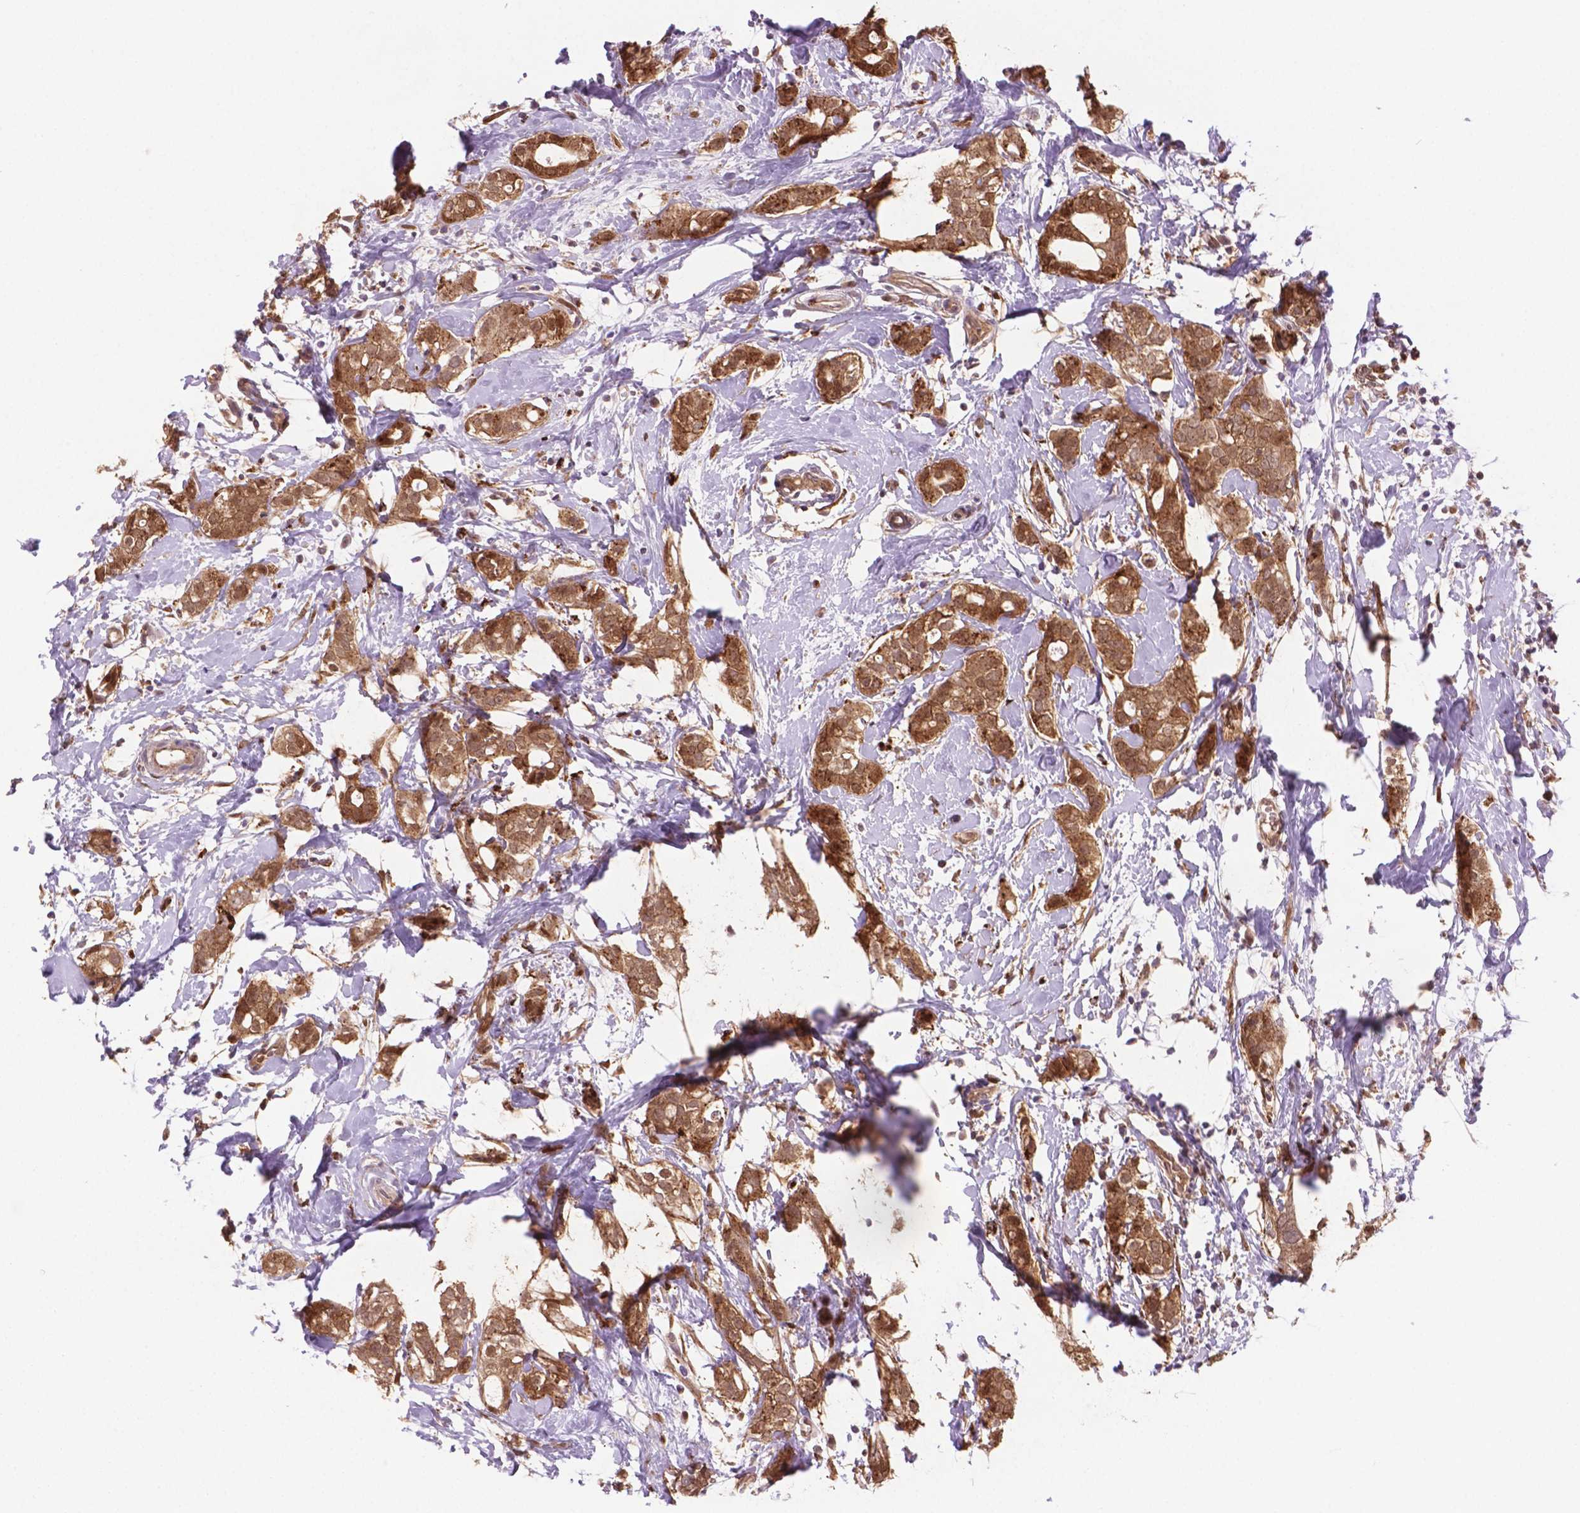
{"staining": {"intensity": "weak", "quantity": ">75%", "location": "cytoplasmic/membranous,nuclear"}, "tissue": "breast cancer", "cell_type": "Tumor cells", "image_type": "cancer", "snomed": [{"axis": "morphology", "description": "Duct carcinoma"}, {"axis": "topography", "description": "Breast"}], "caption": "Immunohistochemical staining of human breast cancer exhibits weak cytoplasmic/membranous and nuclear protein positivity in approximately >75% of tumor cells. The staining was performed using DAB (3,3'-diaminobenzidine), with brown indicating positive protein expression. Nuclei are stained blue with hematoxylin.", "gene": "PLIN3", "patient": {"sex": "female", "age": 40}}